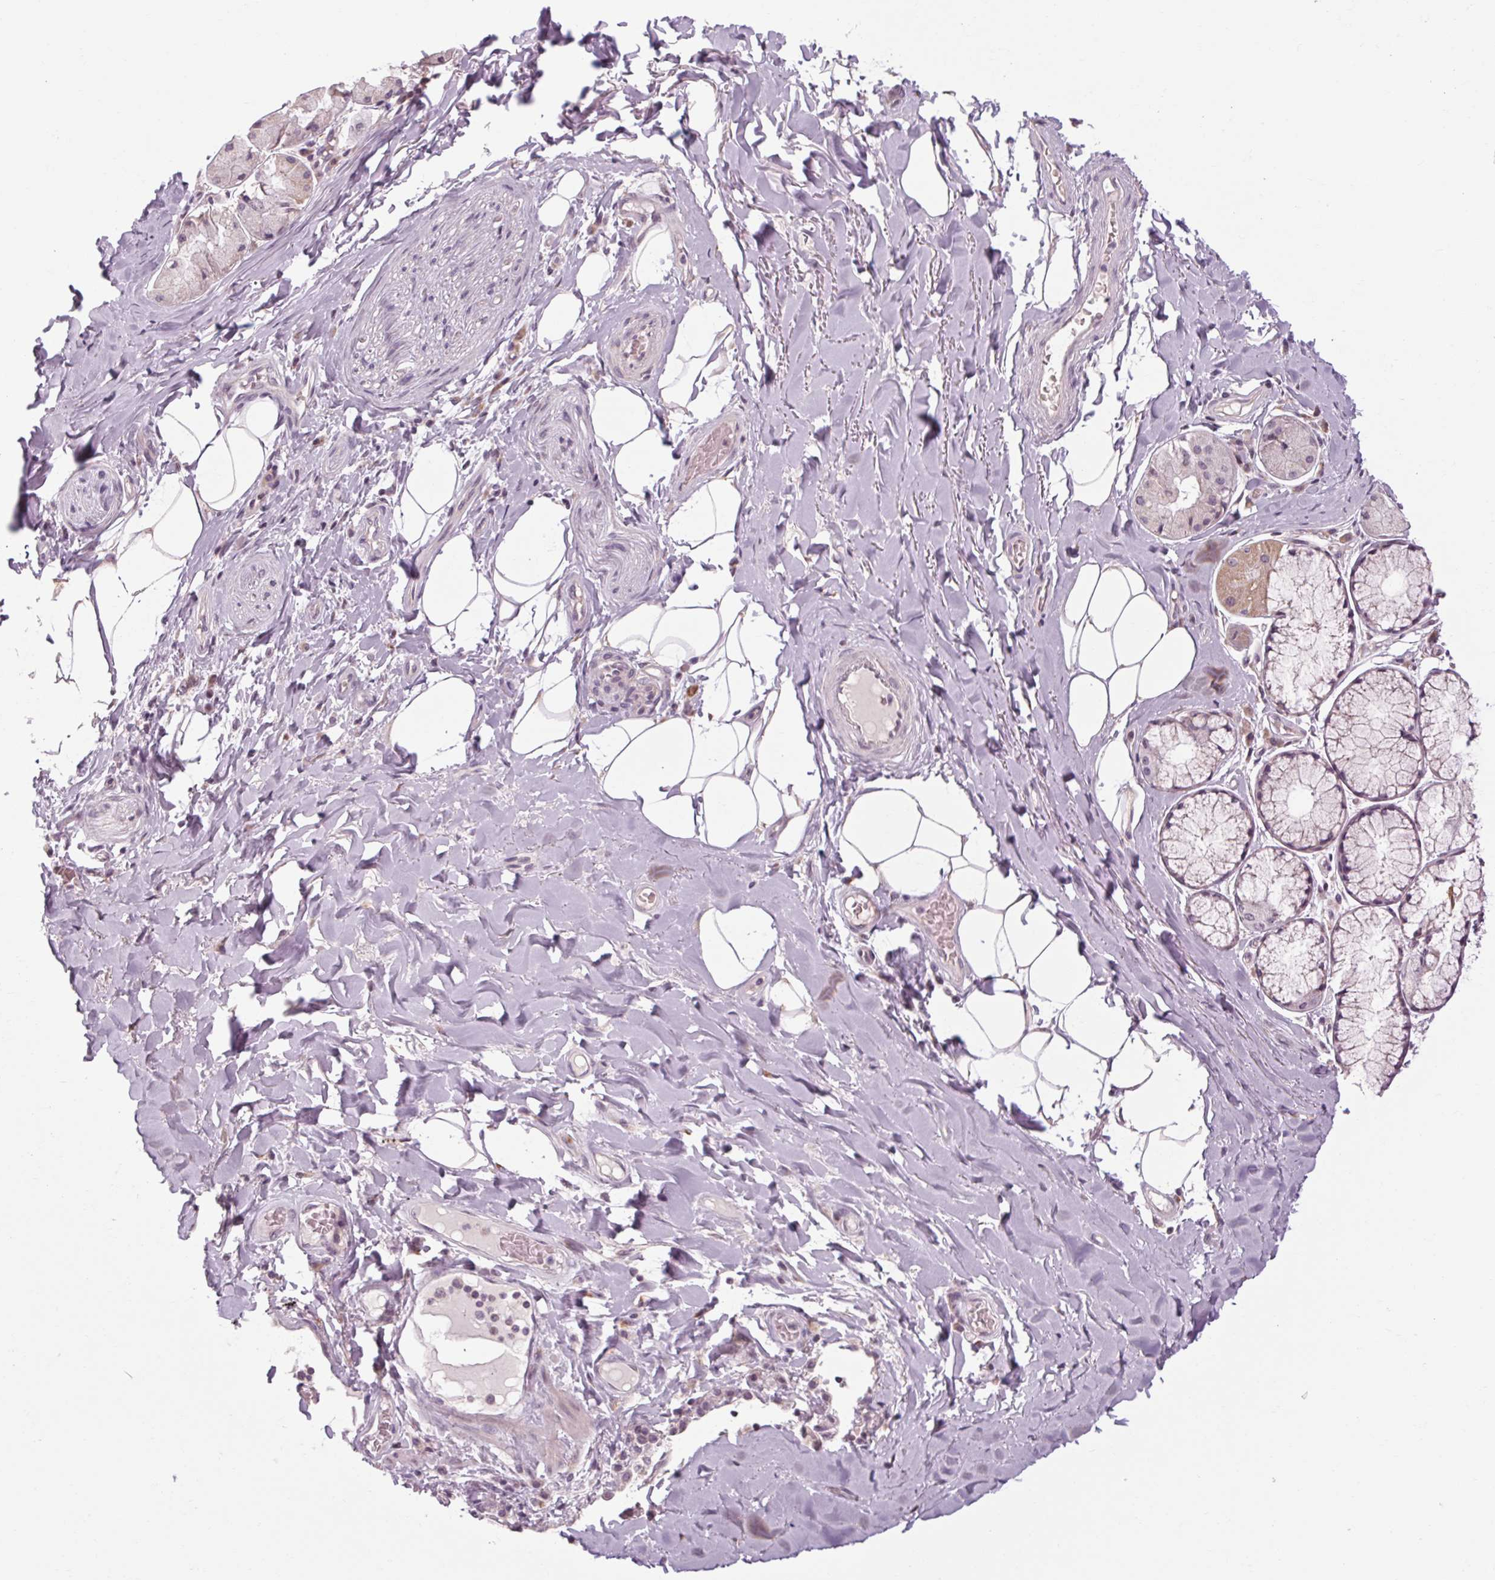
{"staining": {"intensity": "negative", "quantity": "none", "location": "none"}, "tissue": "adipose tissue", "cell_type": "Adipocytes", "image_type": "normal", "snomed": [{"axis": "morphology", "description": "Normal tissue, NOS"}, {"axis": "topography", "description": "Cartilage tissue"}, {"axis": "topography", "description": "Bronchus"}], "caption": "Immunohistochemical staining of normal adipose tissue demonstrates no significant positivity in adipocytes. Nuclei are stained in blue.", "gene": "KLHL40", "patient": {"sex": "male", "age": 64}}